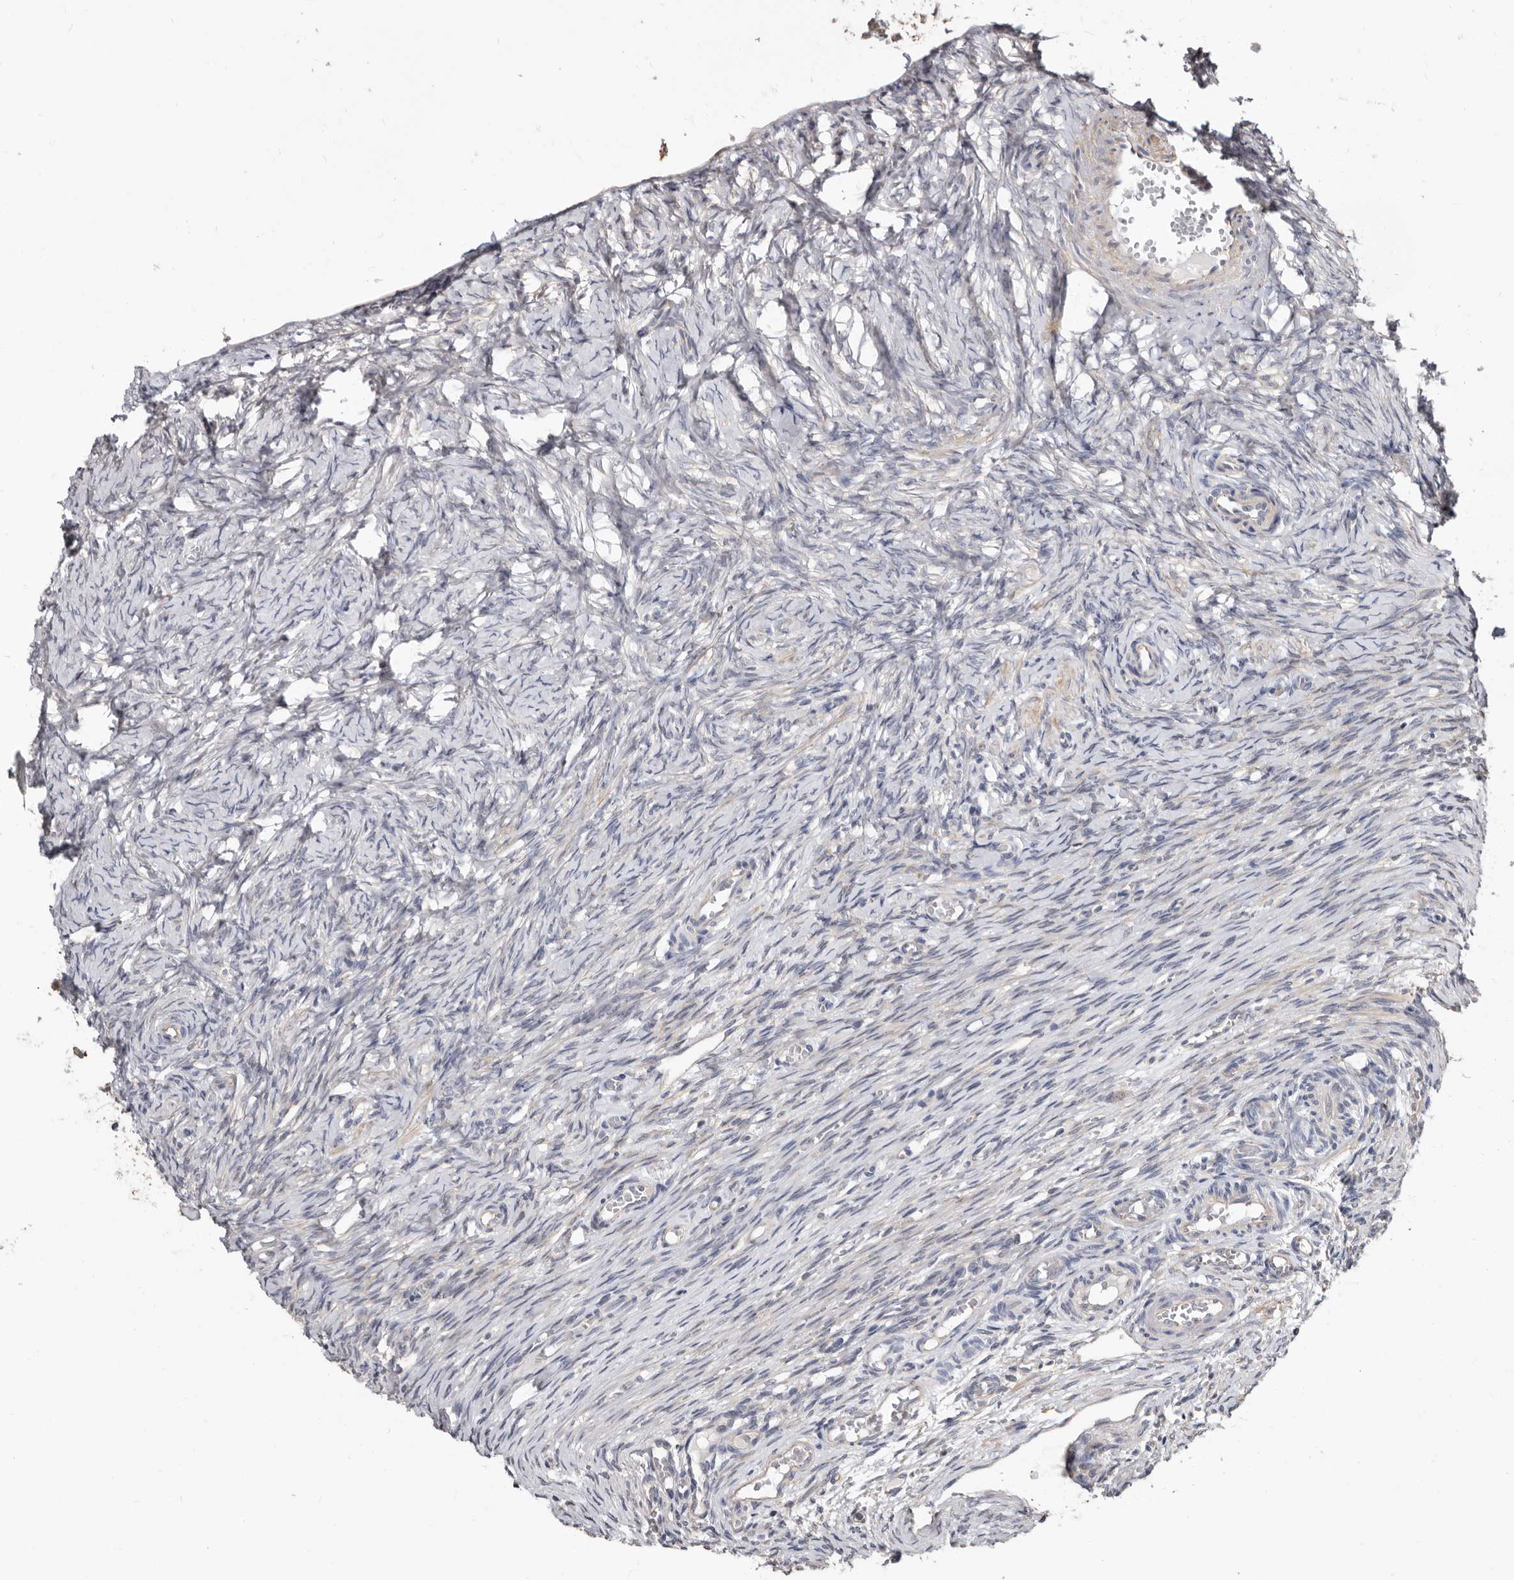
{"staining": {"intensity": "negative", "quantity": "none", "location": "none"}, "tissue": "ovary", "cell_type": "Follicle cells", "image_type": "normal", "snomed": [{"axis": "morphology", "description": "Adenocarcinoma, NOS"}, {"axis": "topography", "description": "Endometrium"}], "caption": "IHC of unremarkable ovary demonstrates no staining in follicle cells.", "gene": "MRPL18", "patient": {"sex": "female", "age": 32}}